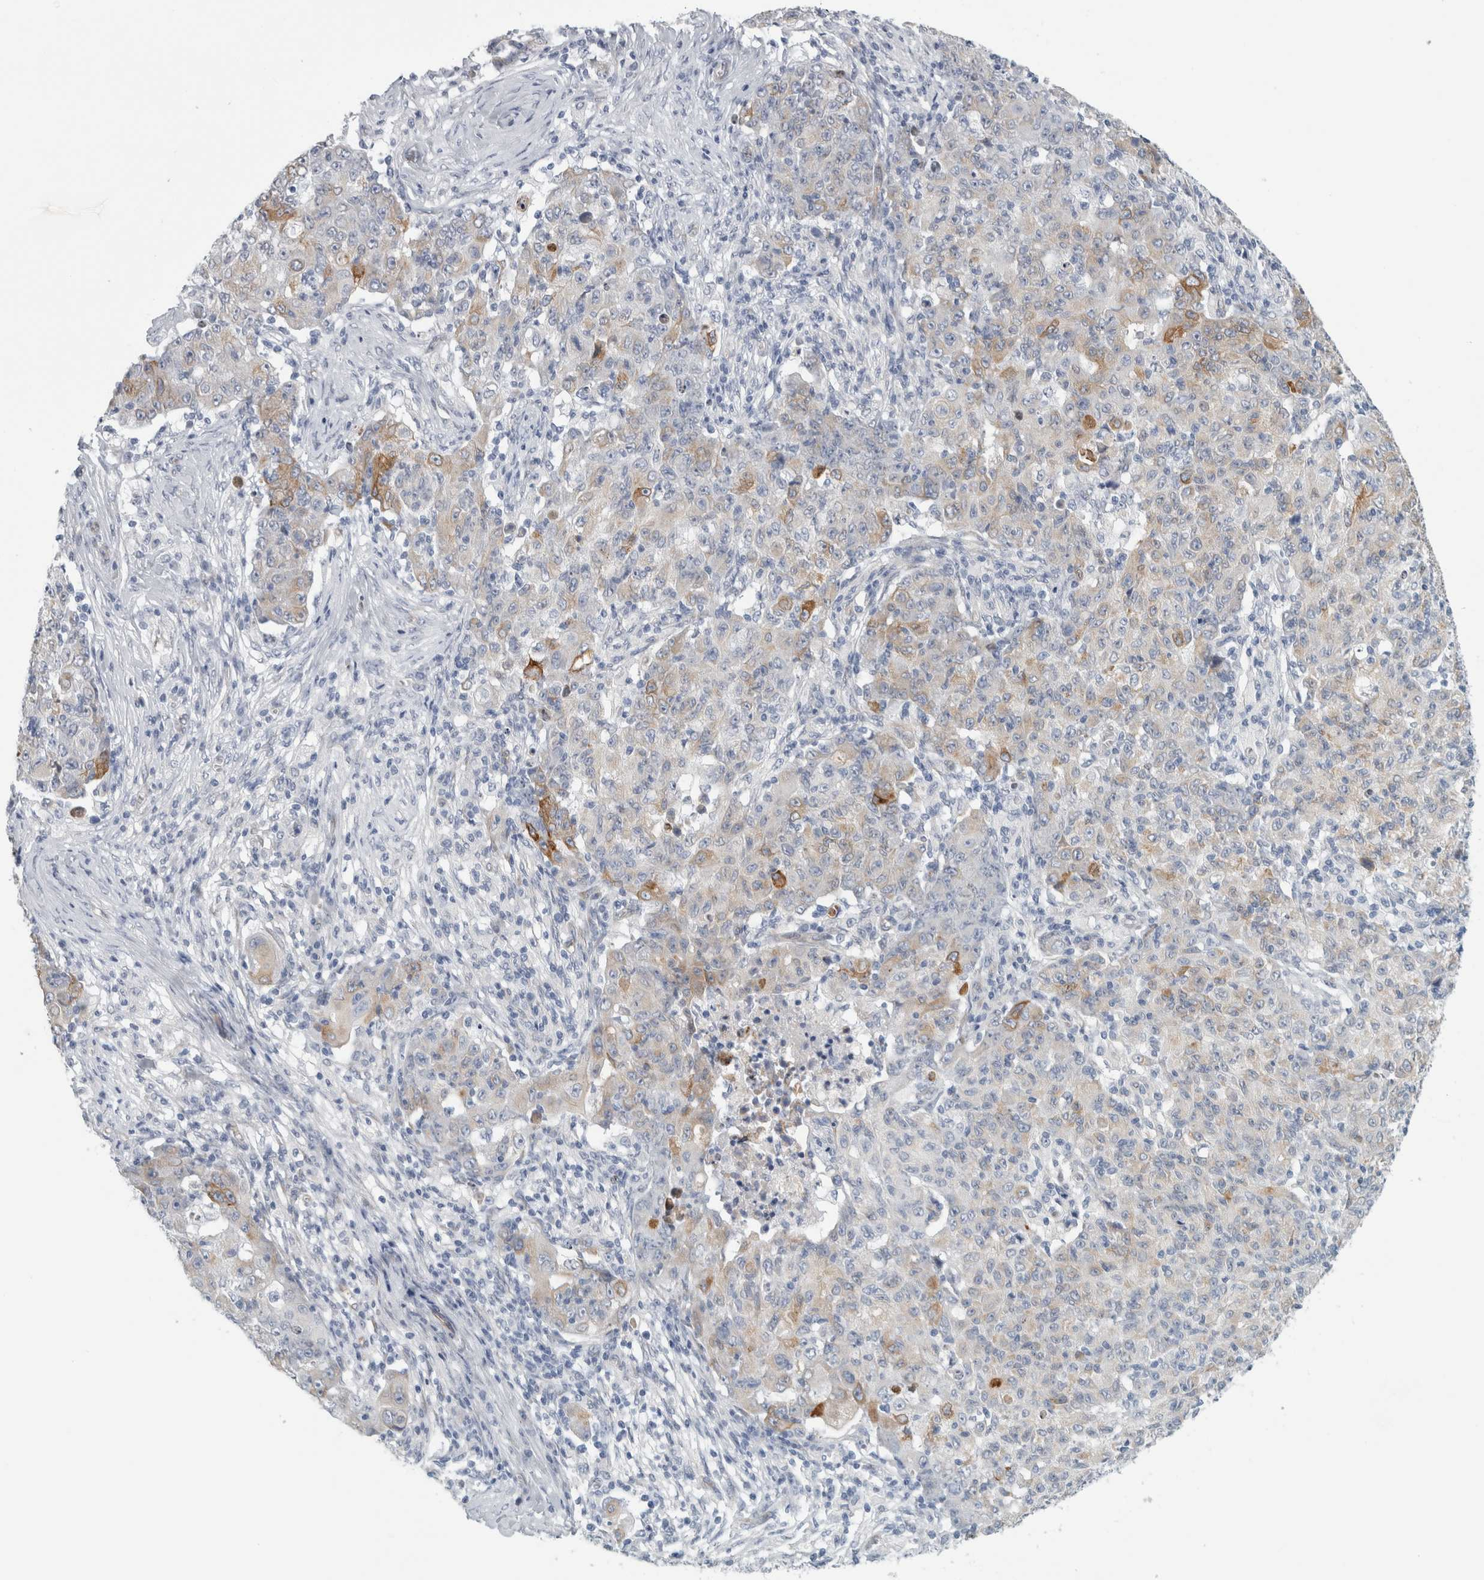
{"staining": {"intensity": "moderate", "quantity": "<25%", "location": "cytoplasmic/membranous"}, "tissue": "ovarian cancer", "cell_type": "Tumor cells", "image_type": "cancer", "snomed": [{"axis": "morphology", "description": "Carcinoma, endometroid"}, {"axis": "topography", "description": "Ovary"}], "caption": "An image showing moderate cytoplasmic/membranous expression in approximately <25% of tumor cells in endometroid carcinoma (ovarian), as visualized by brown immunohistochemical staining.", "gene": "B3GNT3", "patient": {"sex": "female", "age": 42}}